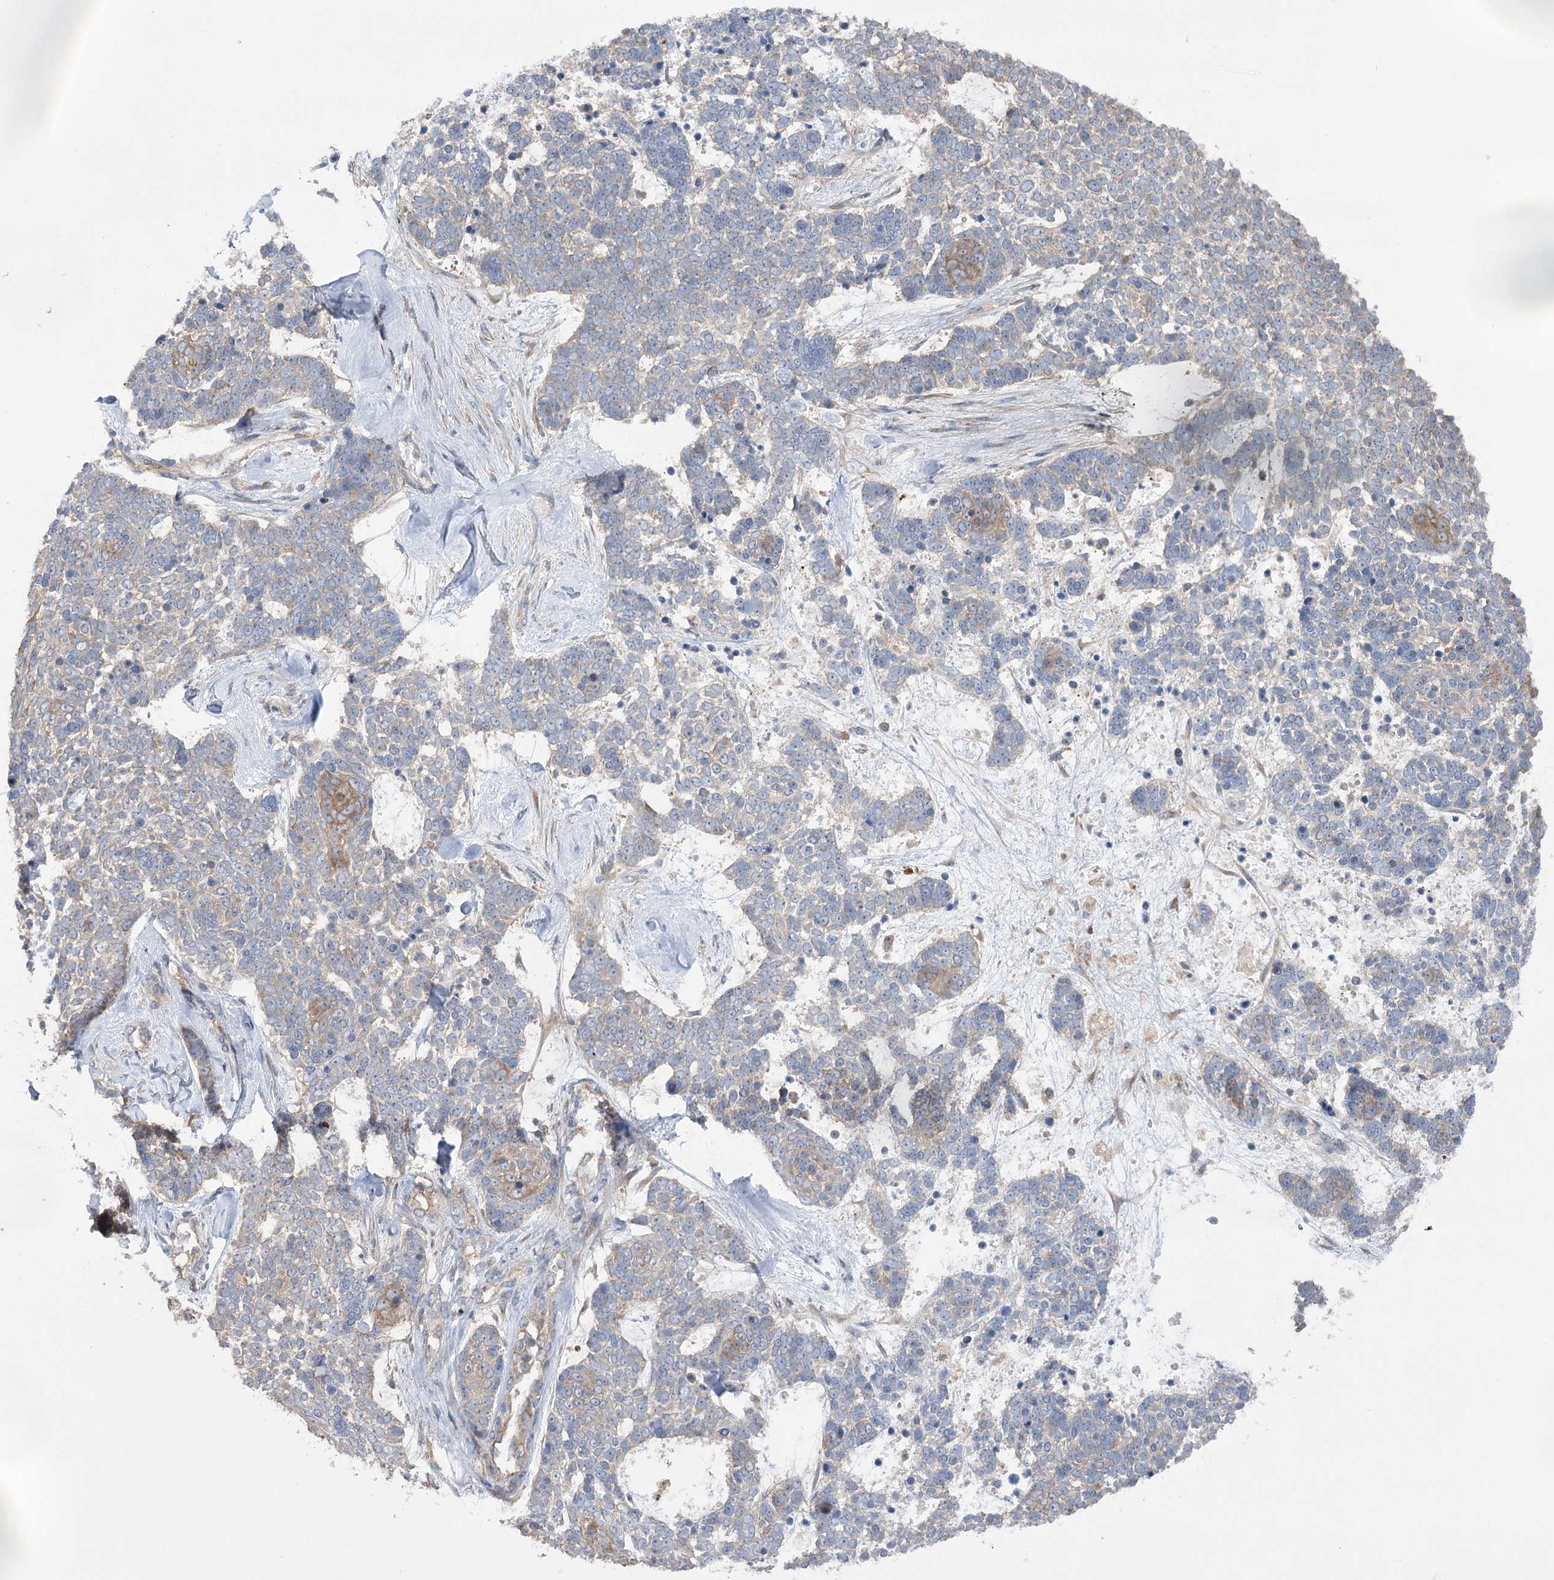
{"staining": {"intensity": "negative", "quantity": "none", "location": "none"}, "tissue": "skin cancer", "cell_type": "Tumor cells", "image_type": "cancer", "snomed": [{"axis": "morphology", "description": "Basal cell carcinoma"}, {"axis": "topography", "description": "Skin"}], "caption": "A high-resolution image shows immunohistochemistry staining of basal cell carcinoma (skin), which reveals no significant positivity in tumor cells.", "gene": "VPS37B", "patient": {"sex": "female", "age": 81}}